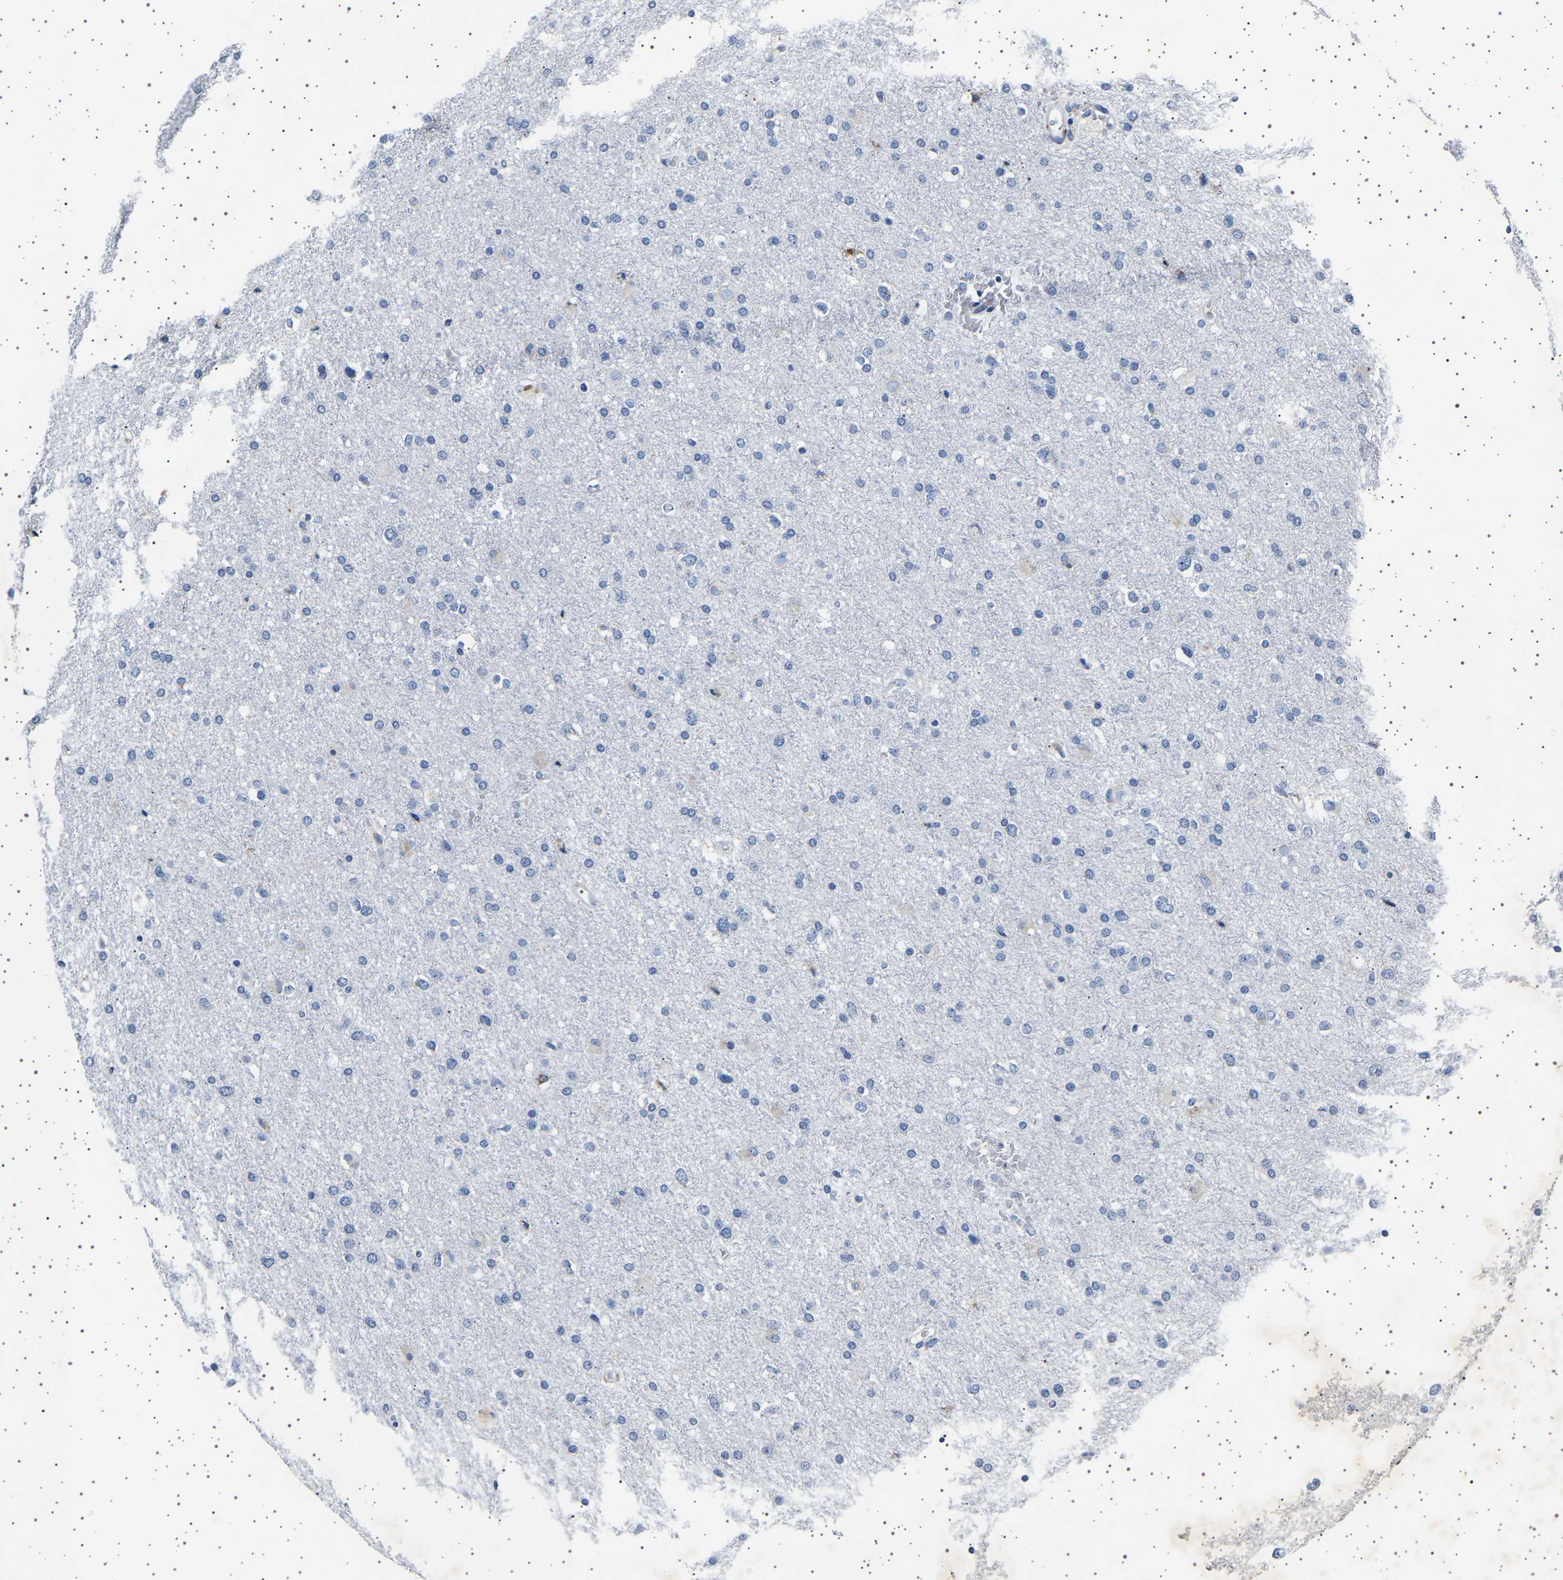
{"staining": {"intensity": "negative", "quantity": "none", "location": "none"}, "tissue": "glioma", "cell_type": "Tumor cells", "image_type": "cancer", "snomed": [{"axis": "morphology", "description": "Glioma, malignant, Low grade"}, {"axis": "topography", "description": "Brain"}], "caption": "Immunohistochemical staining of low-grade glioma (malignant) displays no significant positivity in tumor cells. Brightfield microscopy of immunohistochemistry (IHC) stained with DAB (brown) and hematoxylin (blue), captured at high magnification.", "gene": "FTCD", "patient": {"sex": "female", "age": 37}}